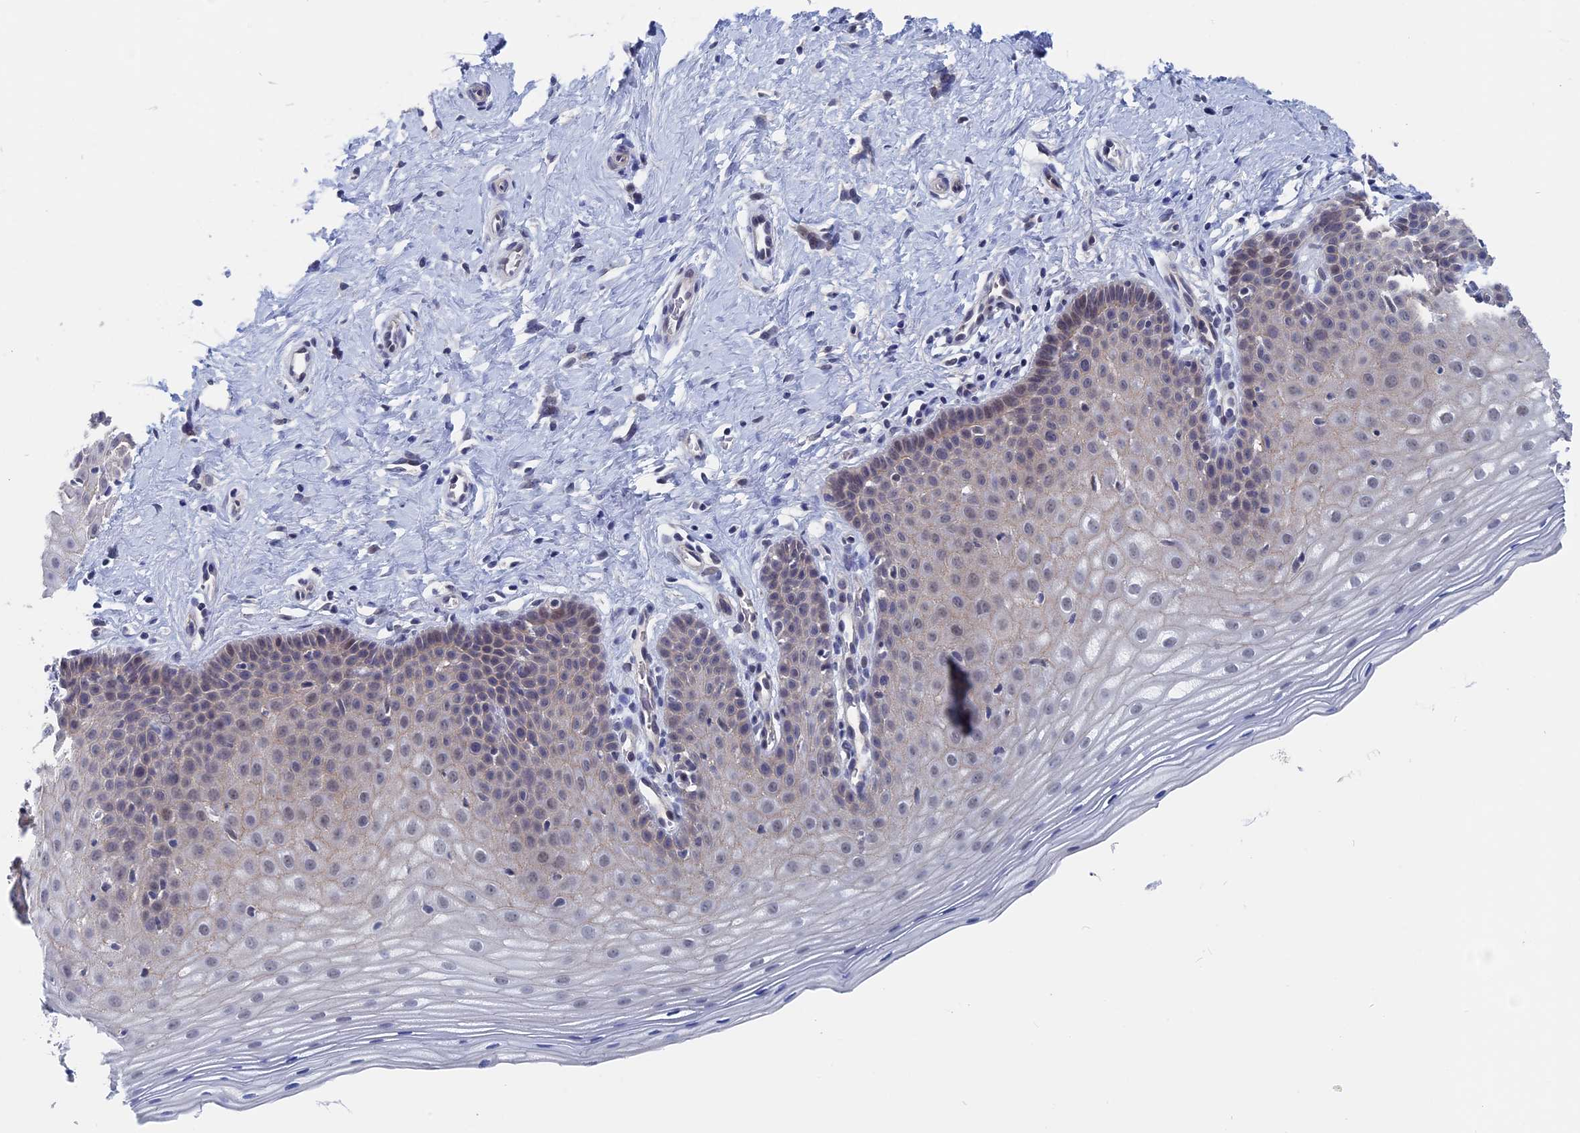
{"staining": {"intensity": "negative", "quantity": "none", "location": "none"}, "tissue": "cervix", "cell_type": "Glandular cells", "image_type": "normal", "snomed": [{"axis": "morphology", "description": "Normal tissue, NOS"}, {"axis": "topography", "description": "Cervix"}], "caption": "DAB immunohistochemical staining of unremarkable cervix demonstrates no significant positivity in glandular cells. (Brightfield microscopy of DAB immunohistochemistry at high magnification).", "gene": "MARCHF3", "patient": {"sex": "female", "age": 36}}